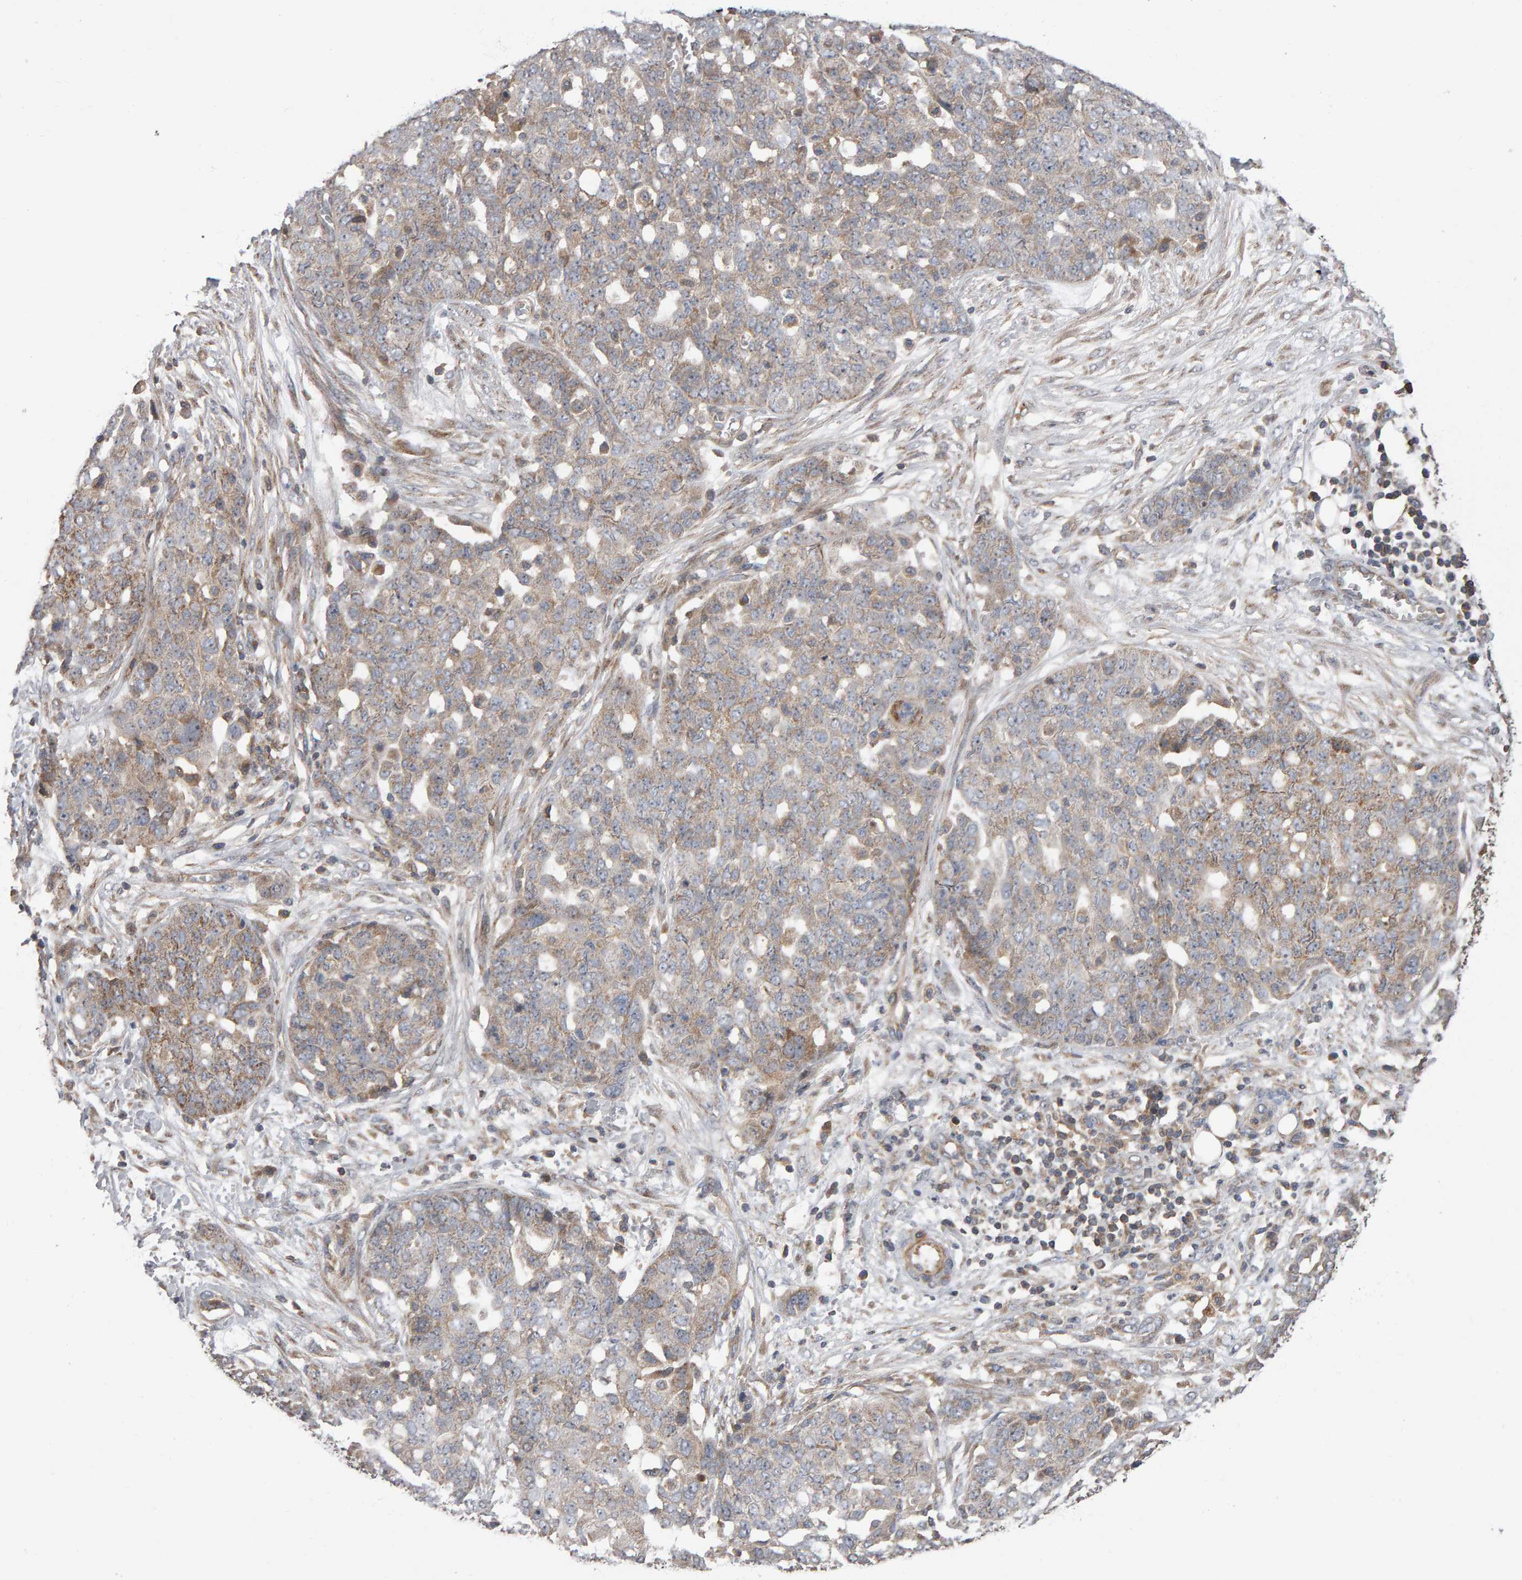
{"staining": {"intensity": "weak", "quantity": "<25%", "location": "cytoplasmic/membranous"}, "tissue": "ovarian cancer", "cell_type": "Tumor cells", "image_type": "cancer", "snomed": [{"axis": "morphology", "description": "Cystadenocarcinoma, serous, NOS"}, {"axis": "topography", "description": "Soft tissue"}, {"axis": "topography", "description": "Ovary"}], "caption": "Immunohistochemistry (IHC) photomicrograph of human ovarian serous cystadenocarcinoma stained for a protein (brown), which displays no expression in tumor cells.", "gene": "PGS1", "patient": {"sex": "female", "age": 57}}